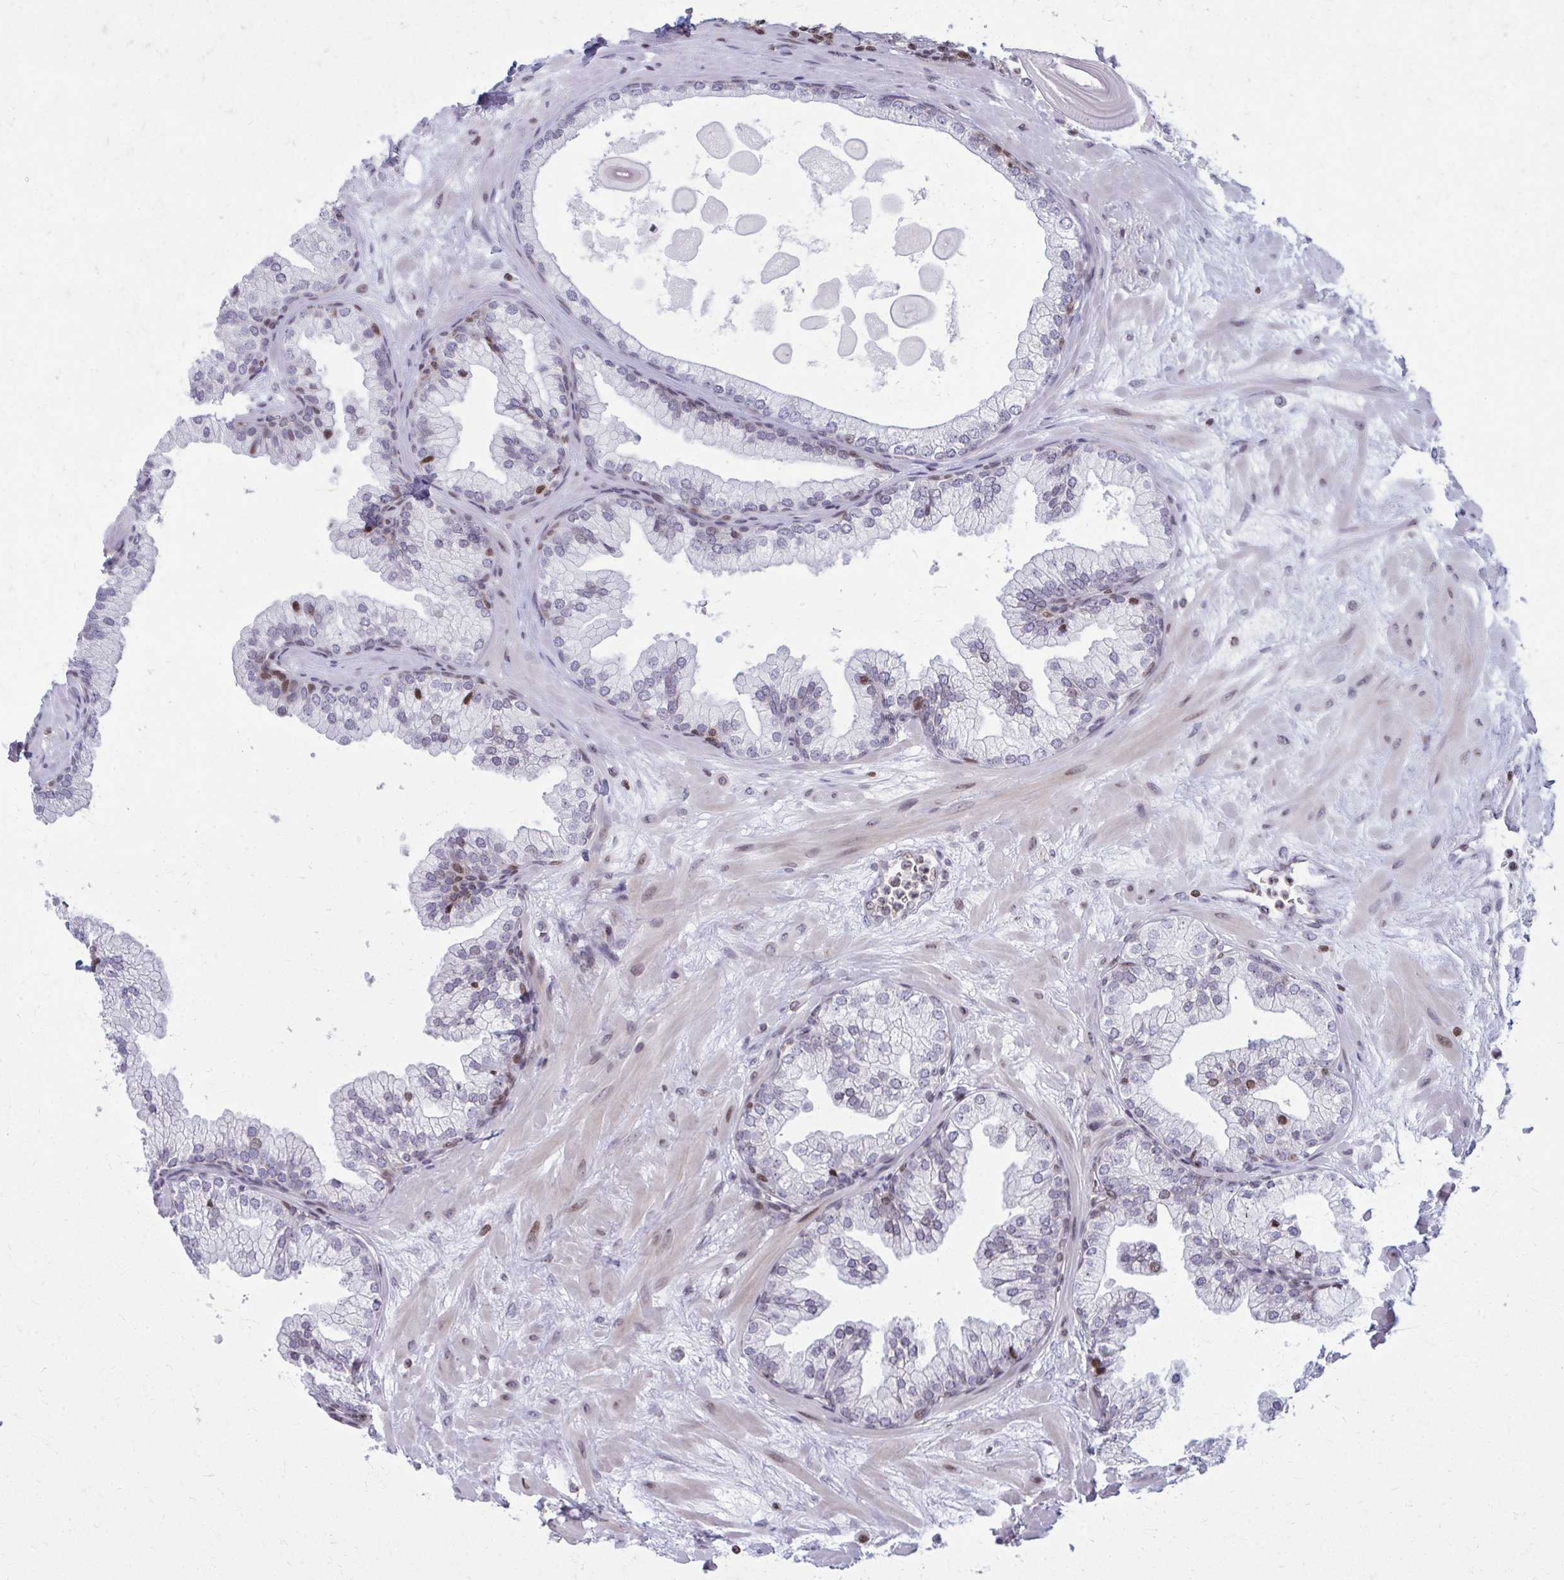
{"staining": {"intensity": "moderate", "quantity": "<25%", "location": "nuclear"}, "tissue": "prostate", "cell_type": "Glandular cells", "image_type": "normal", "snomed": [{"axis": "morphology", "description": "Normal tissue, NOS"}, {"axis": "topography", "description": "Prostate"}, {"axis": "topography", "description": "Peripheral nerve tissue"}], "caption": "Immunohistochemical staining of unremarkable prostate displays <25% levels of moderate nuclear protein positivity in approximately <25% of glandular cells. Nuclei are stained in blue.", "gene": "AP5M1", "patient": {"sex": "male", "age": 61}}